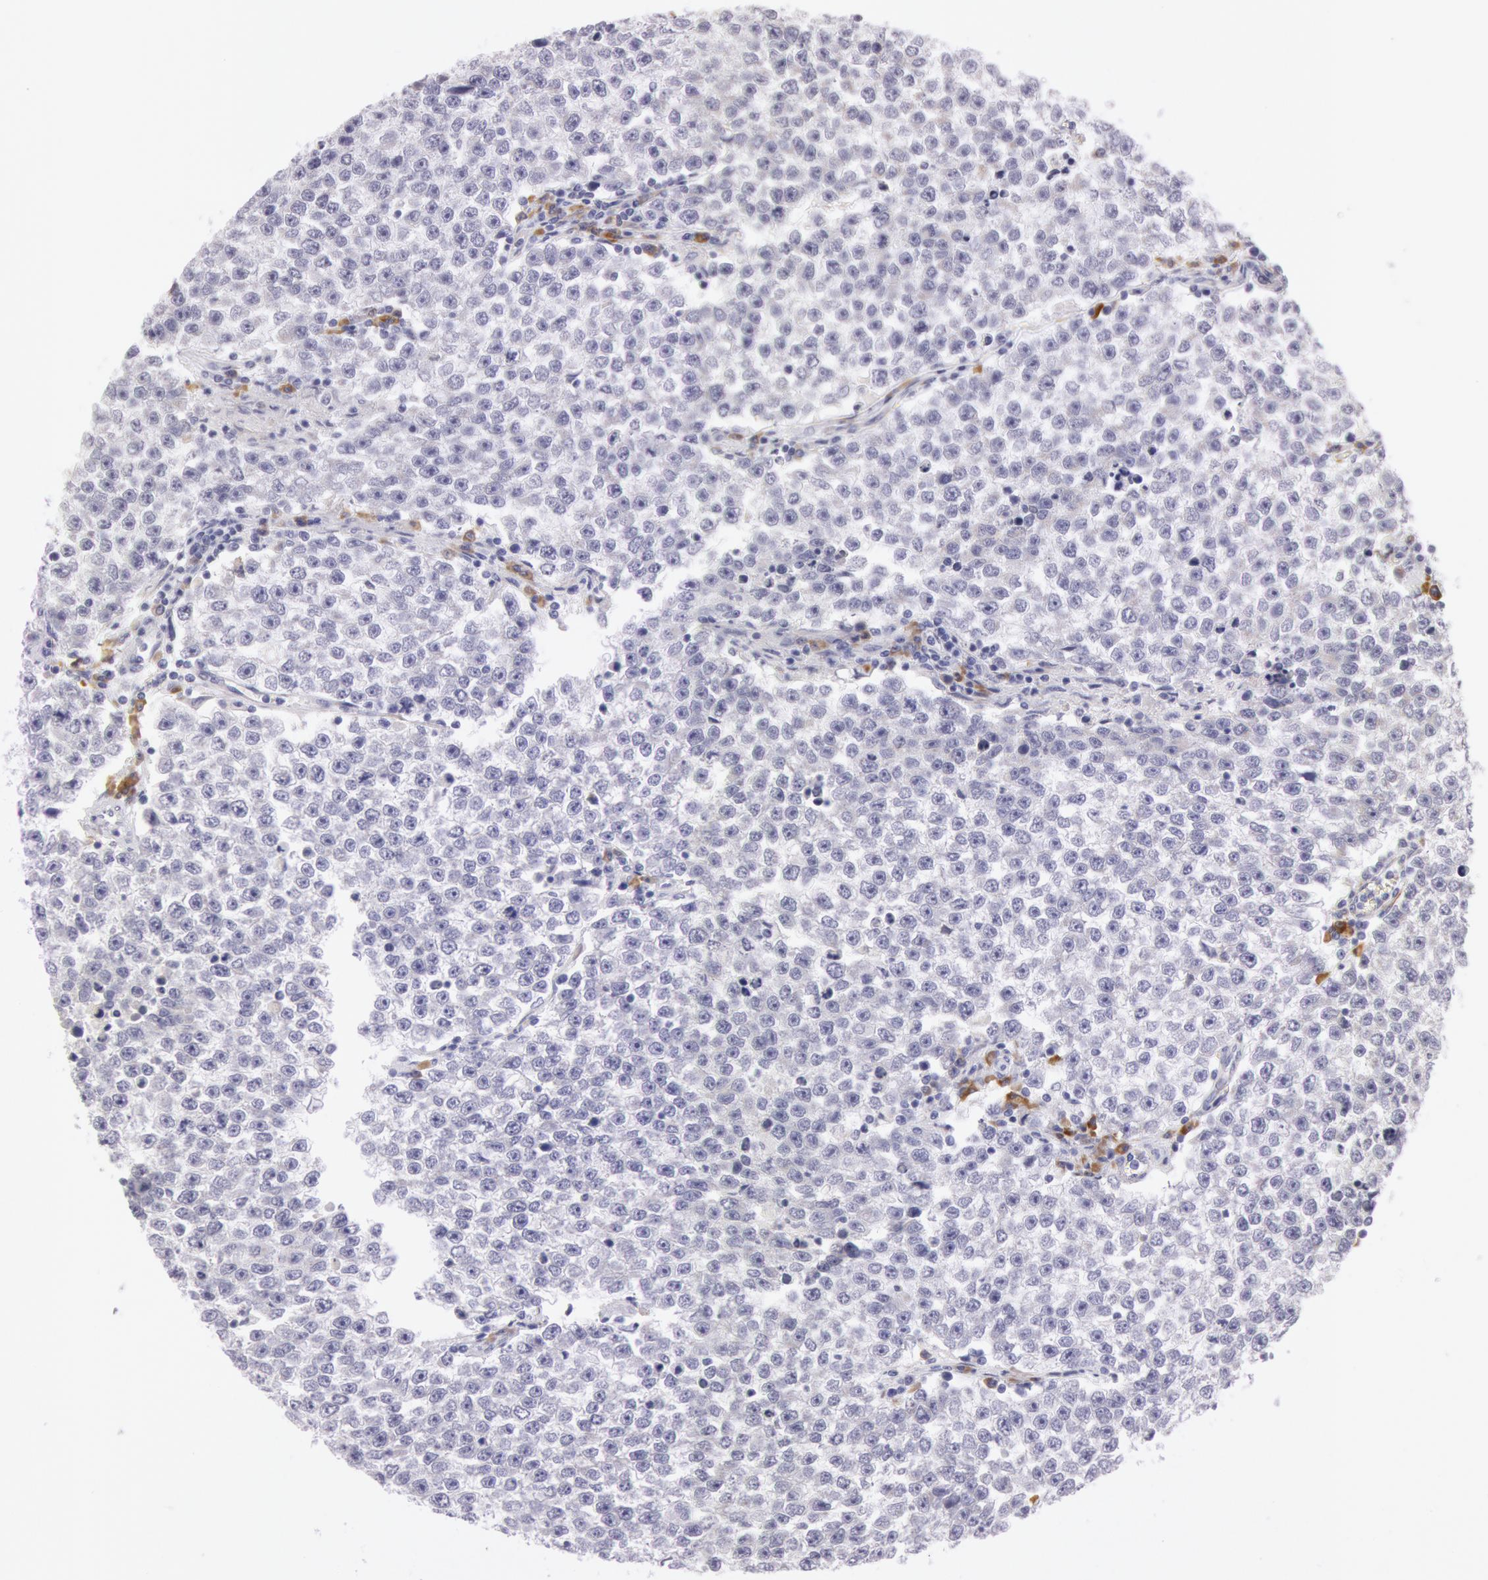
{"staining": {"intensity": "moderate", "quantity": "<25%", "location": "cytoplasmic/membranous,nuclear"}, "tissue": "testis cancer", "cell_type": "Tumor cells", "image_type": "cancer", "snomed": [{"axis": "morphology", "description": "Seminoma, NOS"}, {"axis": "topography", "description": "Testis"}], "caption": "Testis seminoma was stained to show a protein in brown. There is low levels of moderate cytoplasmic/membranous and nuclear positivity in approximately <25% of tumor cells.", "gene": "CIDEB", "patient": {"sex": "male", "age": 36}}